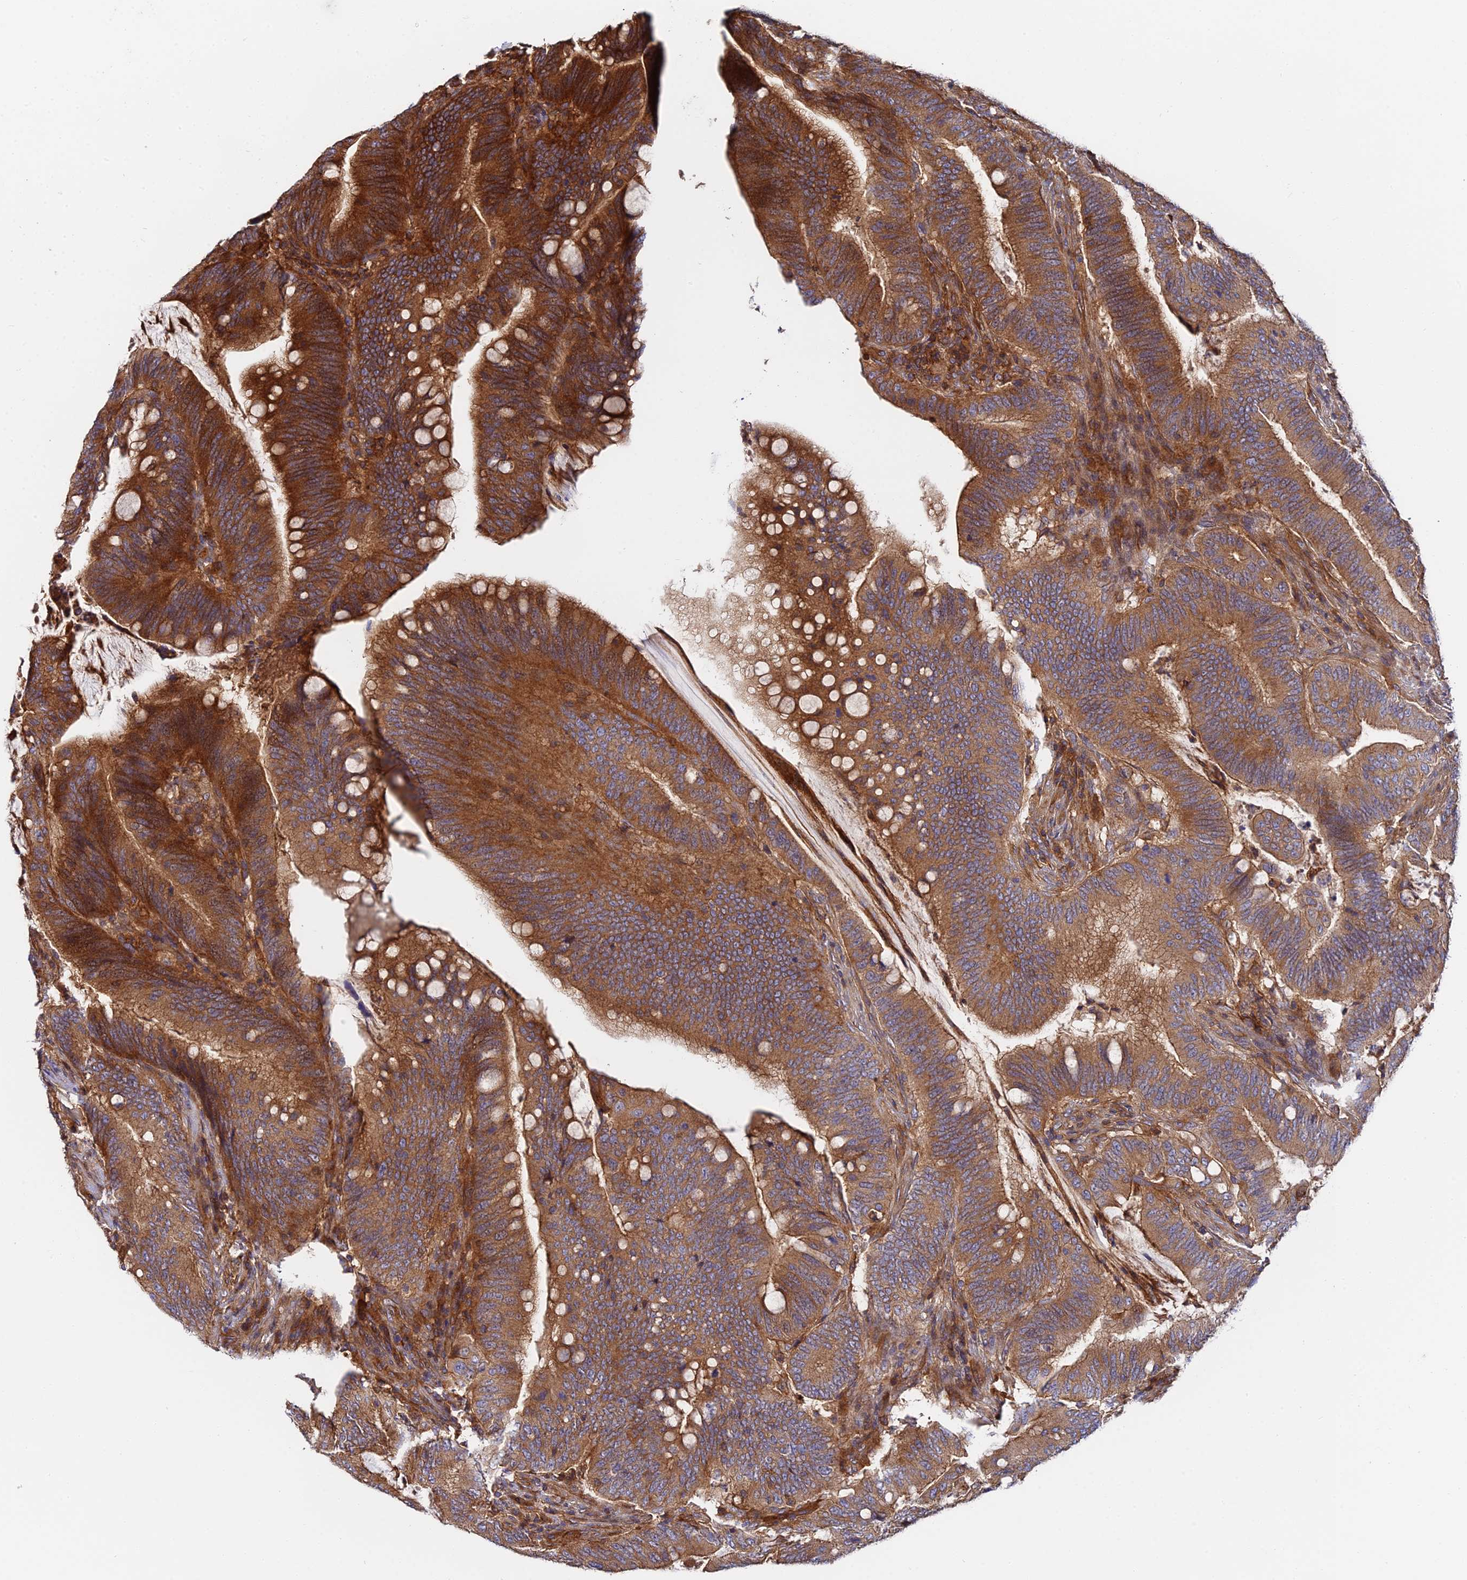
{"staining": {"intensity": "strong", "quantity": ">75%", "location": "cytoplasmic/membranous"}, "tissue": "colorectal cancer", "cell_type": "Tumor cells", "image_type": "cancer", "snomed": [{"axis": "morphology", "description": "Adenocarcinoma, NOS"}, {"axis": "topography", "description": "Colon"}], "caption": "Colorectal cancer (adenocarcinoma) stained with a protein marker displays strong staining in tumor cells.", "gene": "GNG5B", "patient": {"sex": "female", "age": 66}}